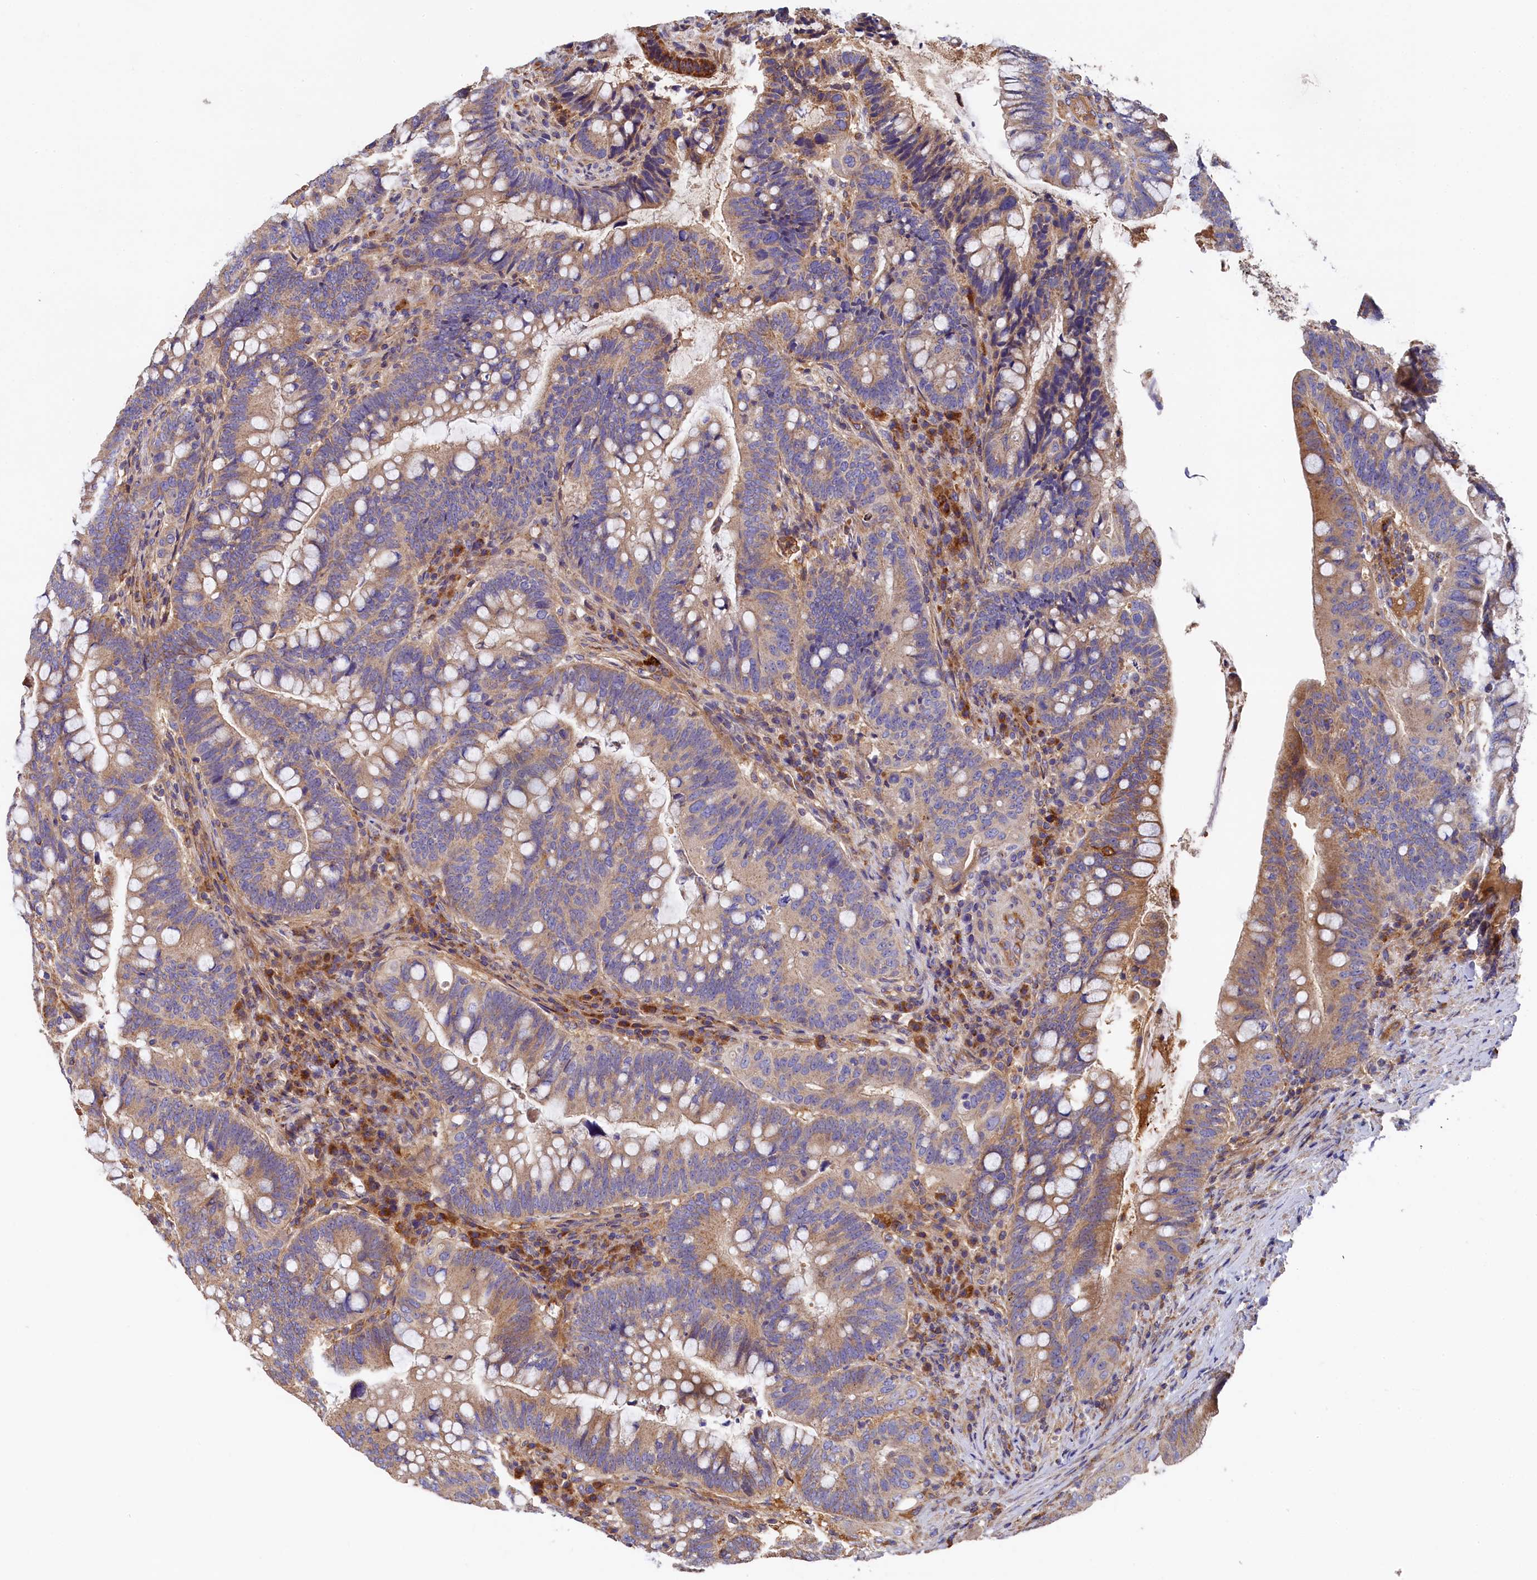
{"staining": {"intensity": "moderate", "quantity": "25%-75%", "location": "cytoplasmic/membranous"}, "tissue": "colorectal cancer", "cell_type": "Tumor cells", "image_type": "cancer", "snomed": [{"axis": "morphology", "description": "Adenocarcinoma, NOS"}, {"axis": "topography", "description": "Colon"}], "caption": "Colorectal cancer tissue shows moderate cytoplasmic/membranous expression in approximately 25%-75% of tumor cells, visualized by immunohistochemistry.", "gene": "SEC31B", "patient": {"sex": "female", "age": 66}}